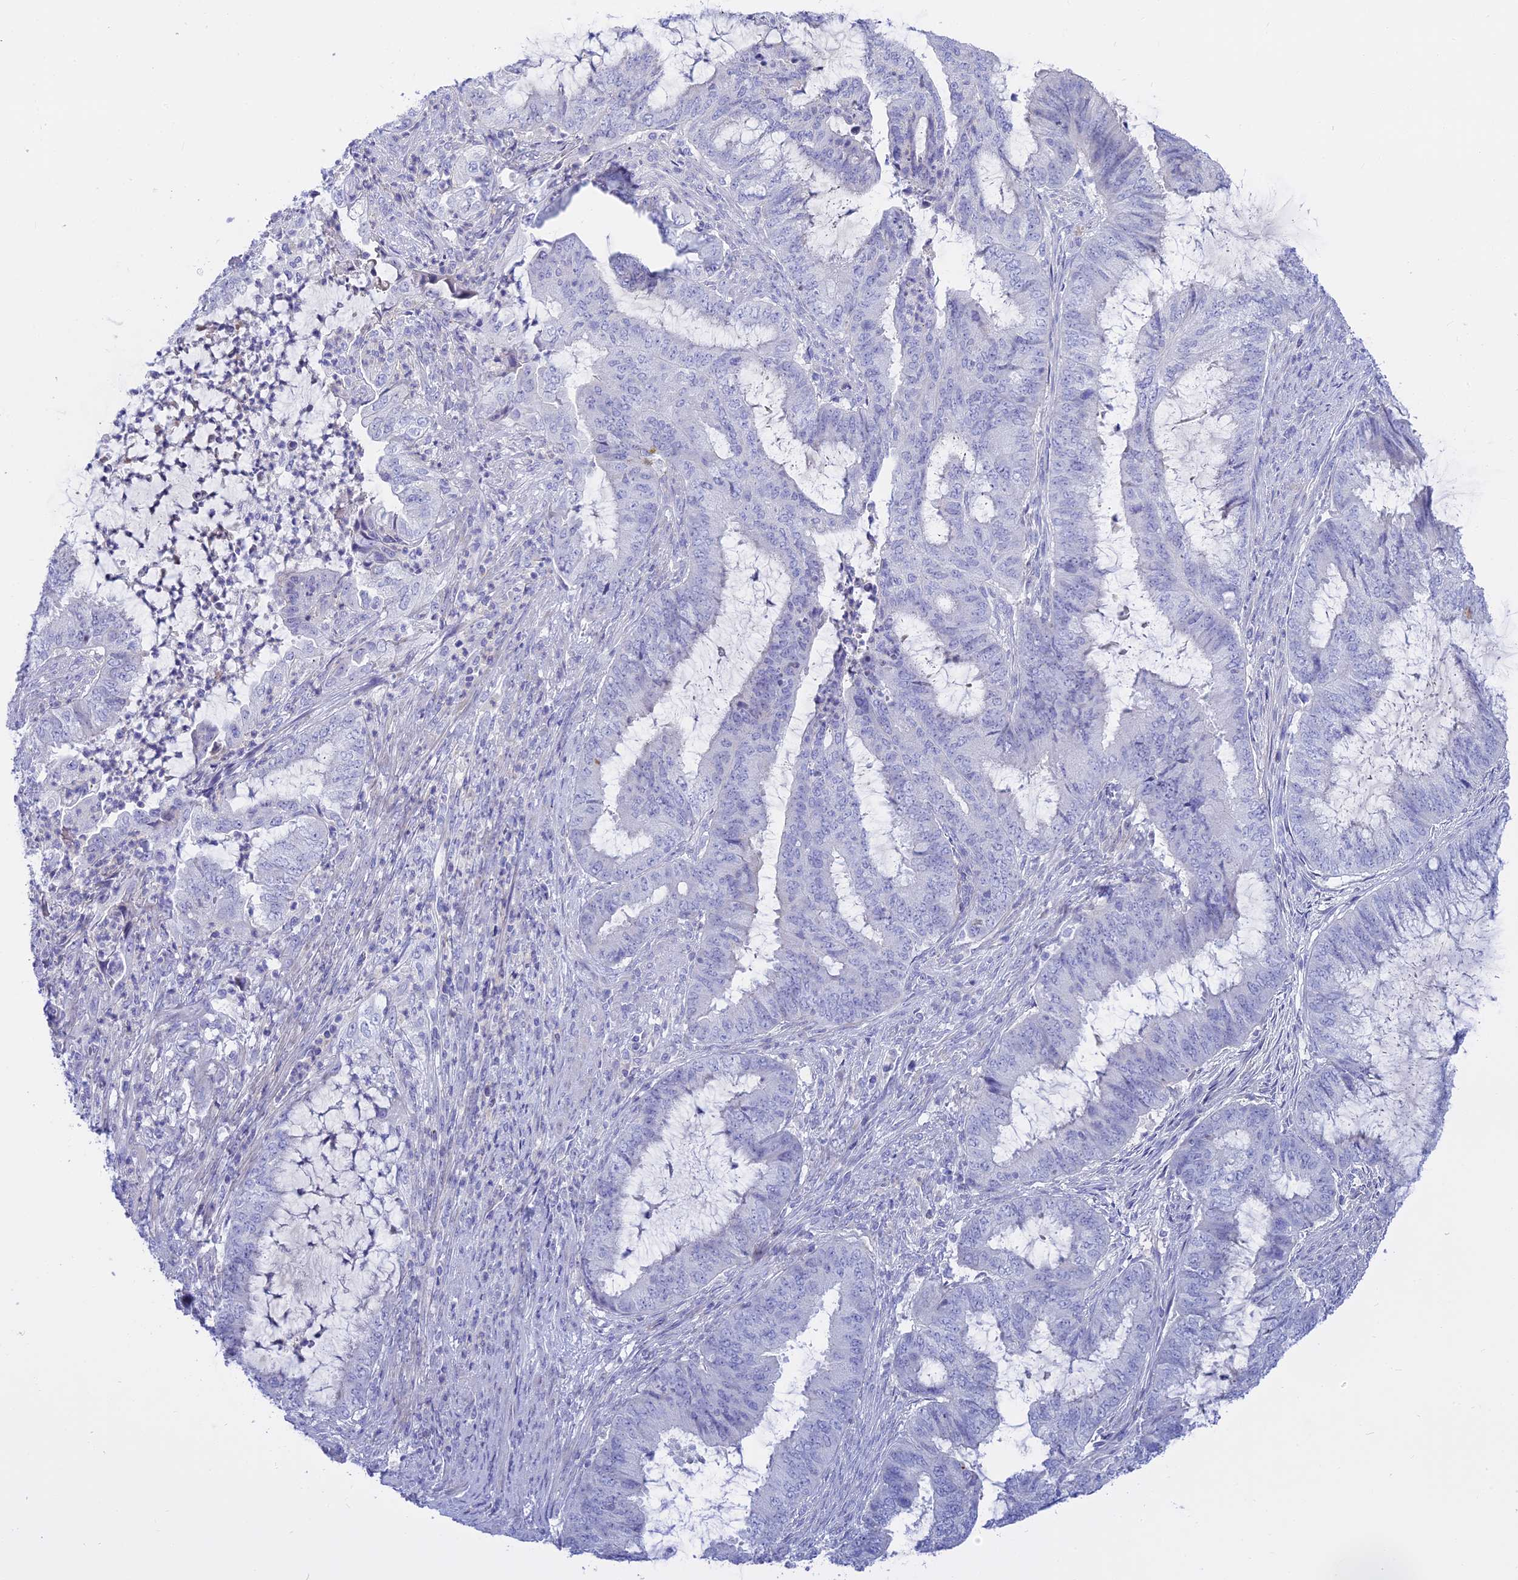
{"staining": {"intensity": "negative", "quantity": "none", "location": "none"}, "tissue": "endometrial cancer", "cell_type": "Tumor cells", "image_type": "cancer", "snomed": [{"axis": "morphology", "description": "Adenocarcinoma, NOS"}, {"axis": "topography", "description": "Endometrium"}], "caption": "Immunohistochemical staining of human endometrial cancer (adenocarcinoma) demonstrates no significant positivity in tumor cells.", "gene": "MBD3L1", "patient": {"sex": "female", "age": 51}}